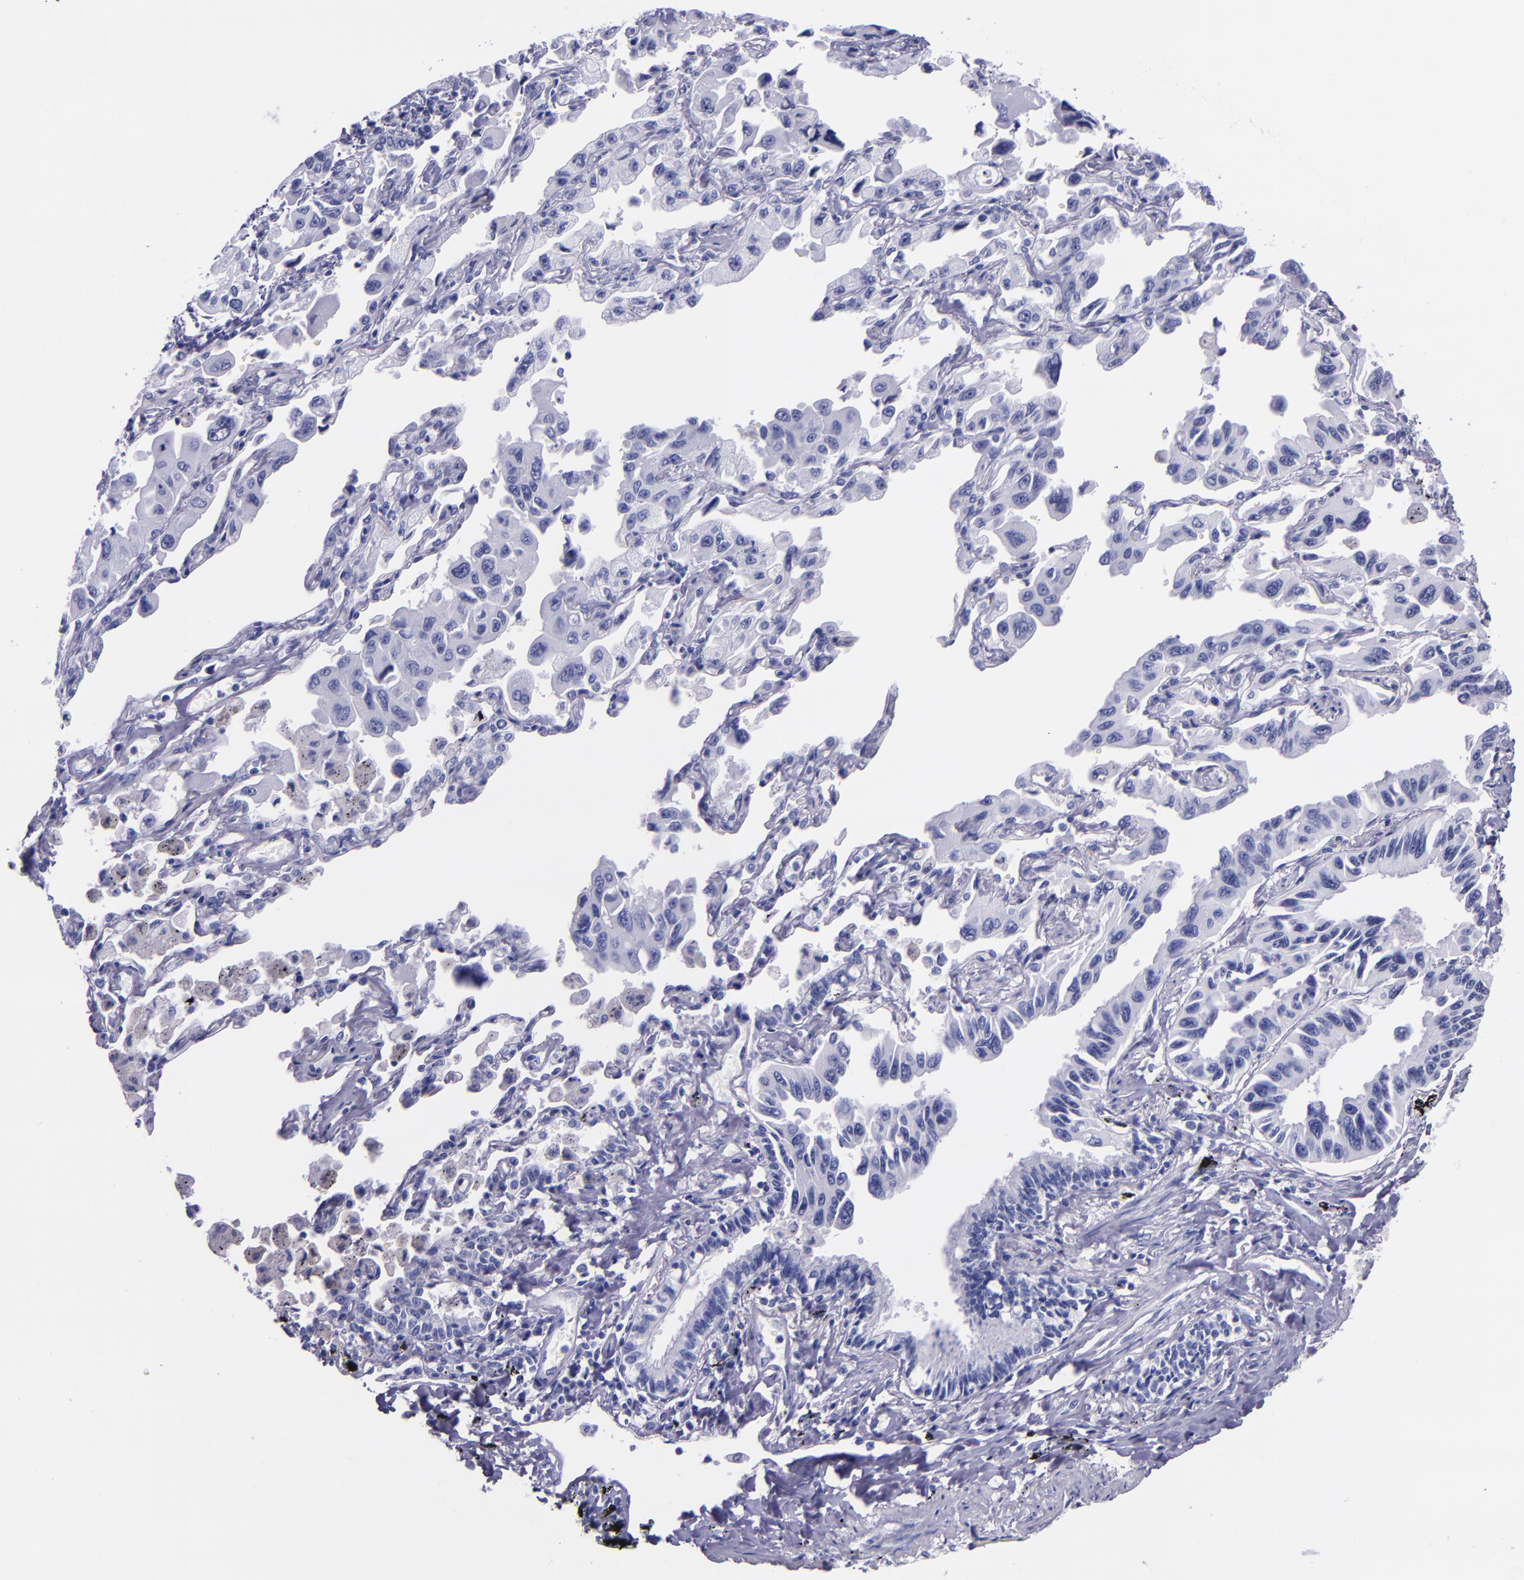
{"staining": {"intensity": "negative", "quantity": "none", "location": "none"}, "tissue": "lung cancer", "cell_type": "Tumor cells", "image_type": "cancer", "snomed": [{"axis": "morphology", "description": "Adenocarcinoma, NOS"}, {"axis": "topography", "description": "Lung"}], "caption": "This is an IHC histopathology image of lung adenocarcinoma. There is no positivity in tumor cells.", "gene": "MBP", "patient": {"sex": "male", "age": 64}}